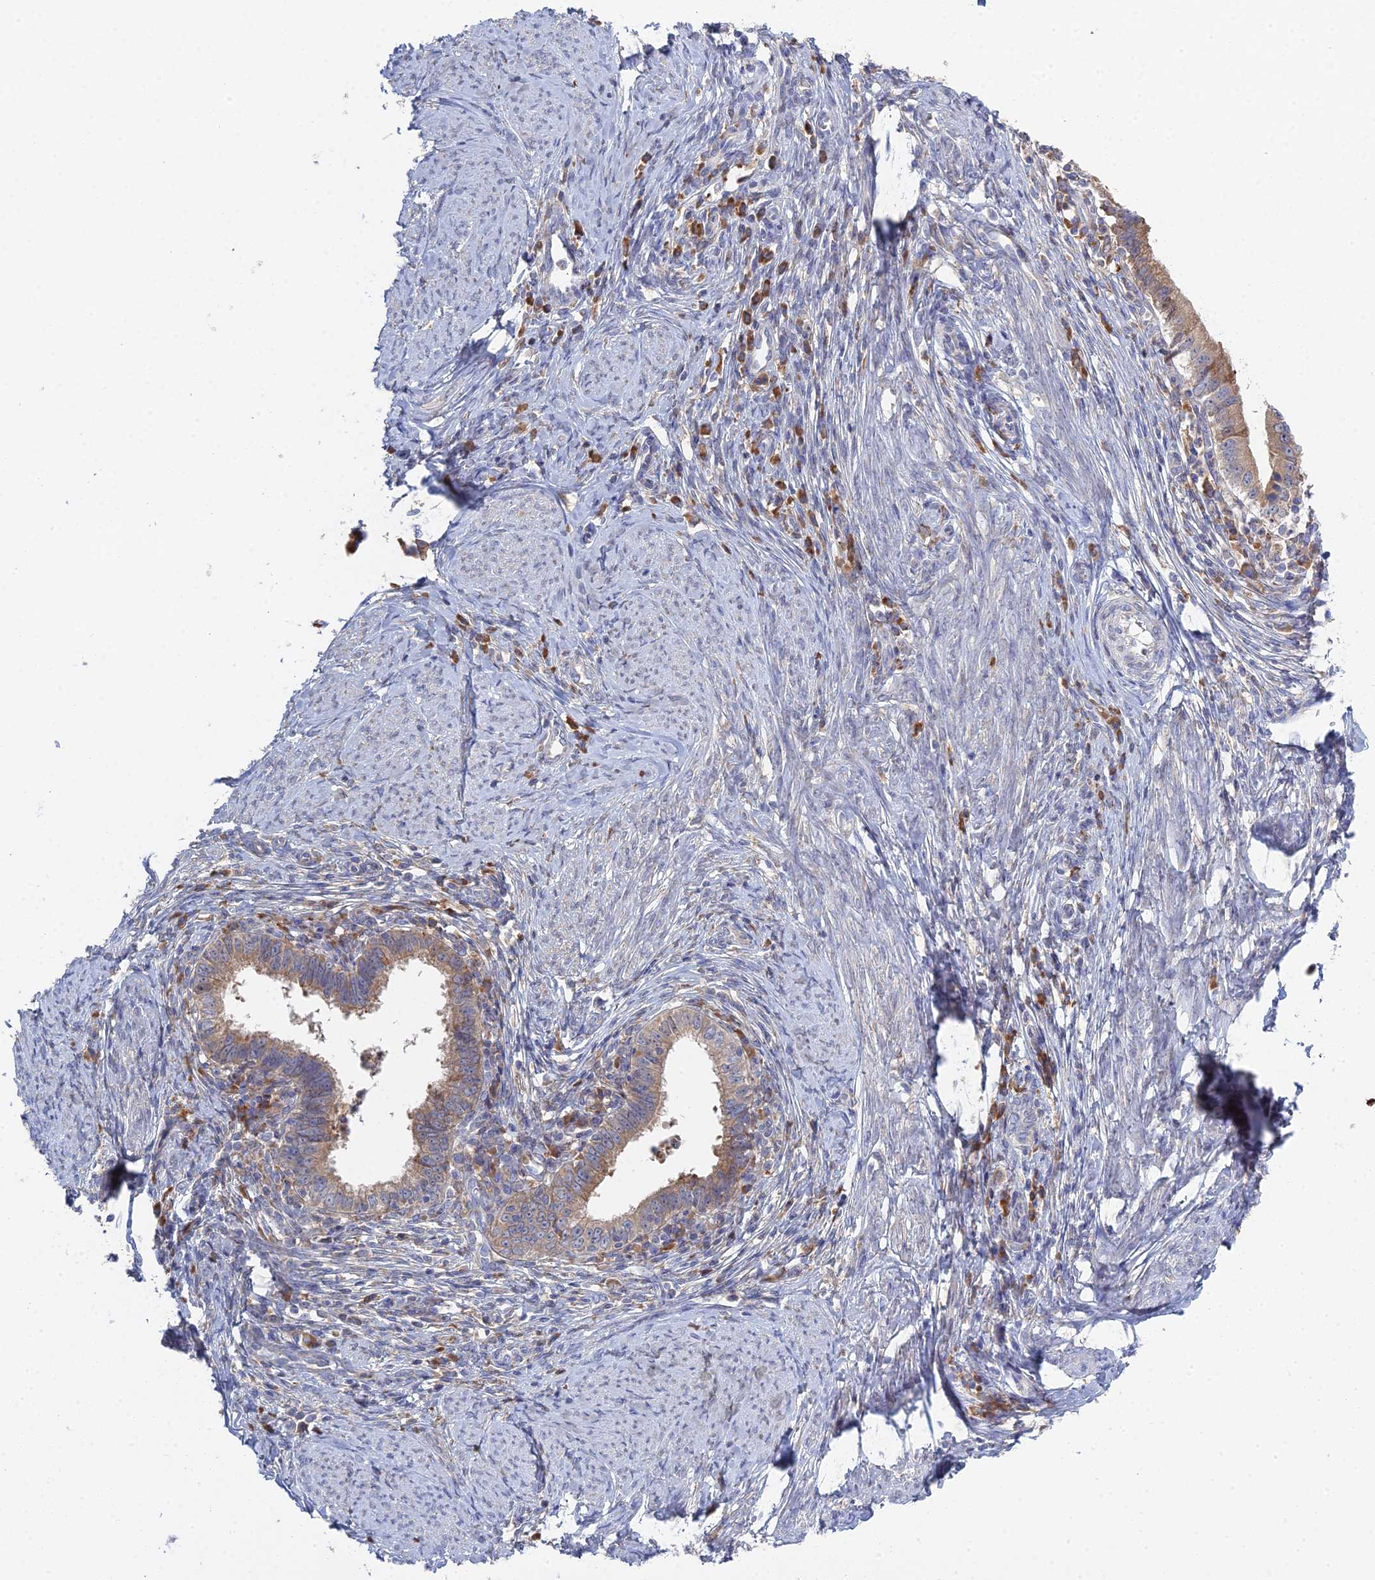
{"staining": {"intensity": "moderate", "quantity": ">75%", "location": "cytoplasmic/membranous"}, "tissue": "cervical cancer", "cell_type": "Tumor cells", "image_type": "cancer", "snomed": [{"axis": "morphology", "description": "Adenocarcinoma, NOS"}, {"axis": "topography", "description": "Cervix"}], "caption": "Tumor cells display medium levels of moderate cytoplasmic/membranous expression in about >75% of cells in human cervical cancer (adenocarcinoma).", "gene": "TRAPPC6A", "patient": {"sex": "female", "age": 36}}